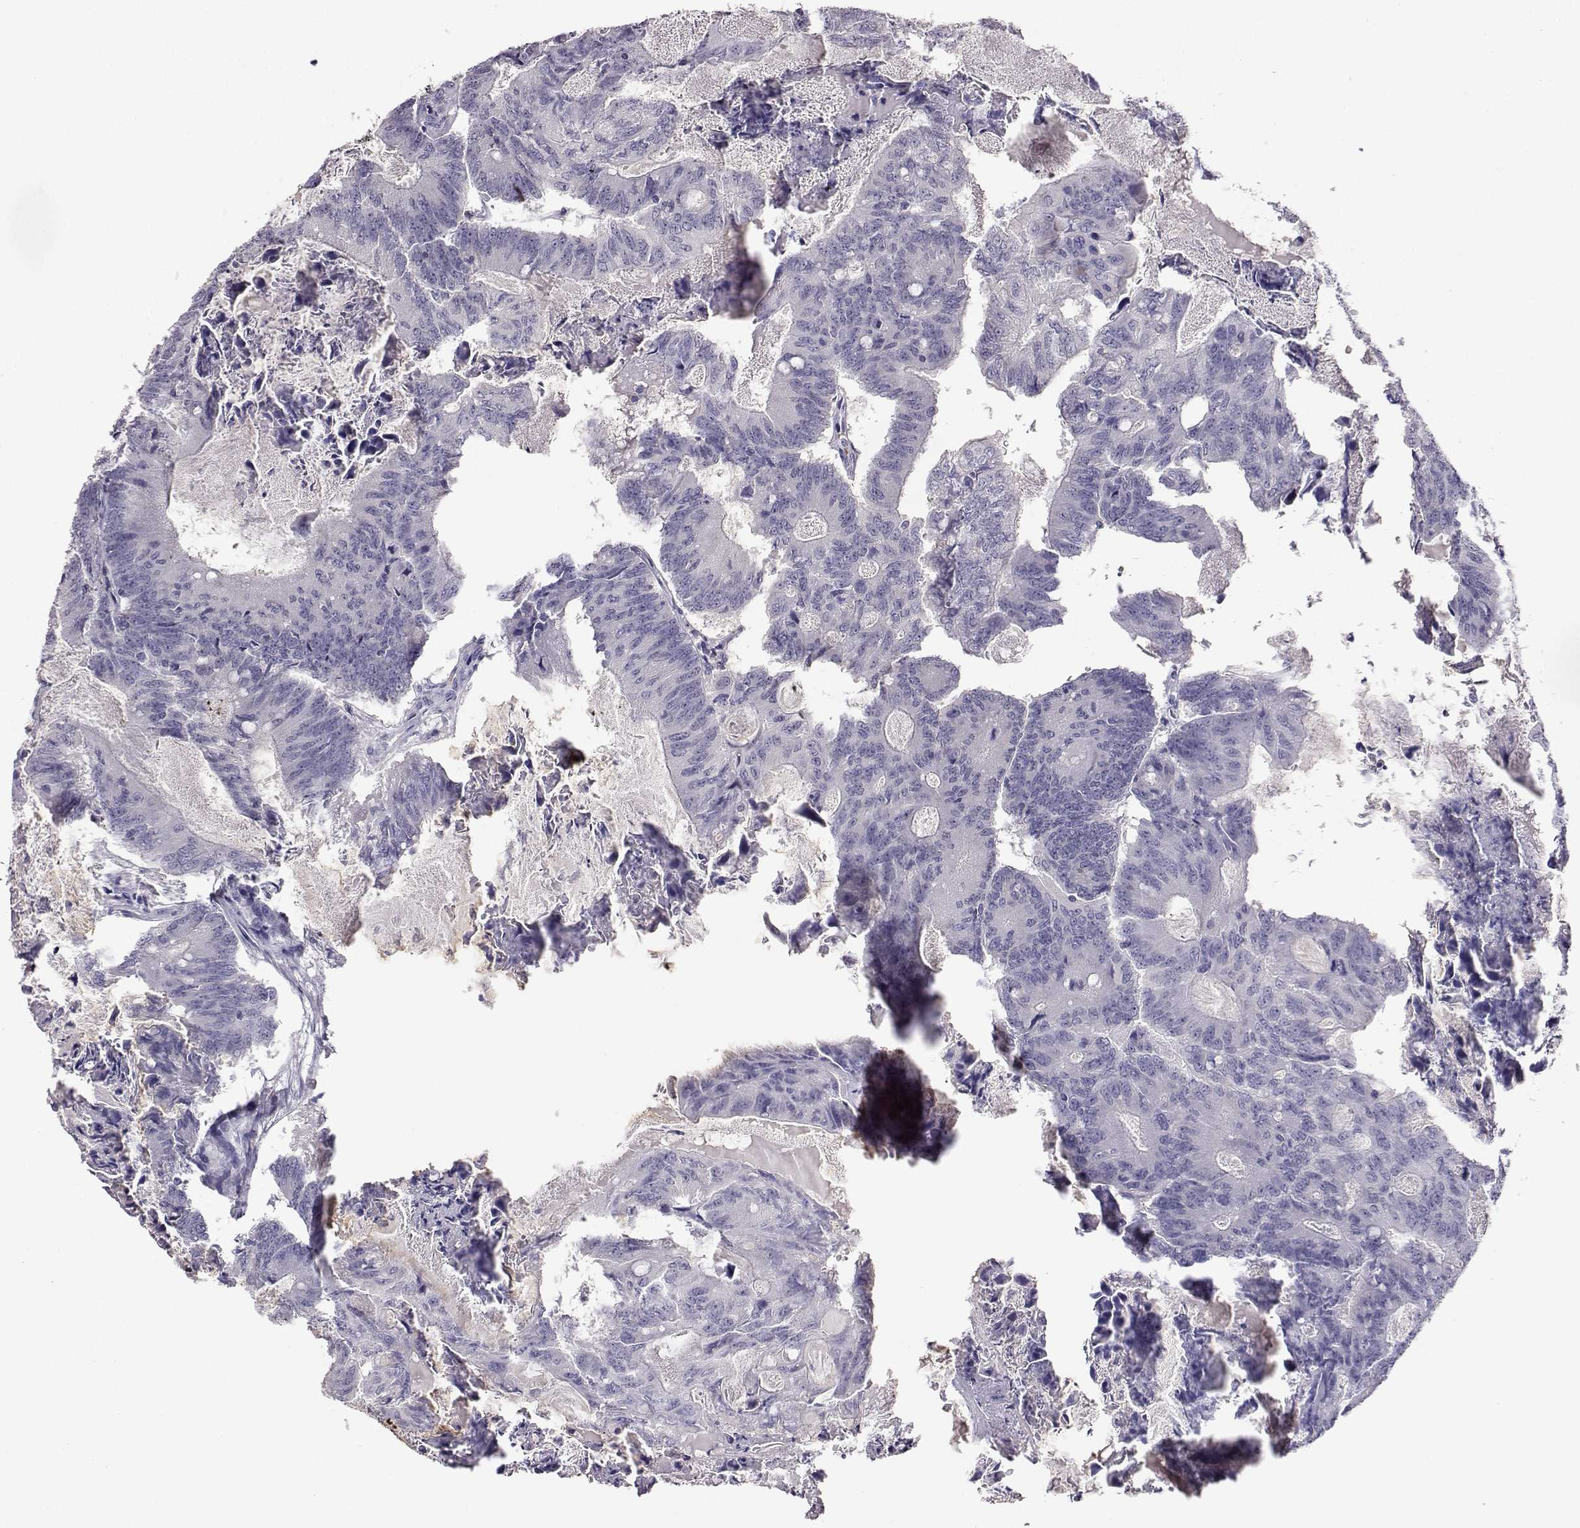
{"staining": {"intensity": "negative", "quantity": "none", "location": "none"}, "tissue": "colorectal cancer", "cell_type": "Tumor cells", "image_type": "cancer", "snomed": [{"axis": "morphology", "description": "Adenocarcinoma, NOS"}, {"axis": "topography", "description": "Colon"}], "caption": "Tumor cells show no significant protein staining in colorectal adenocarcinoma.", "gene": "AKR1B1", "patient": {"sex": "female", "age": 70}}